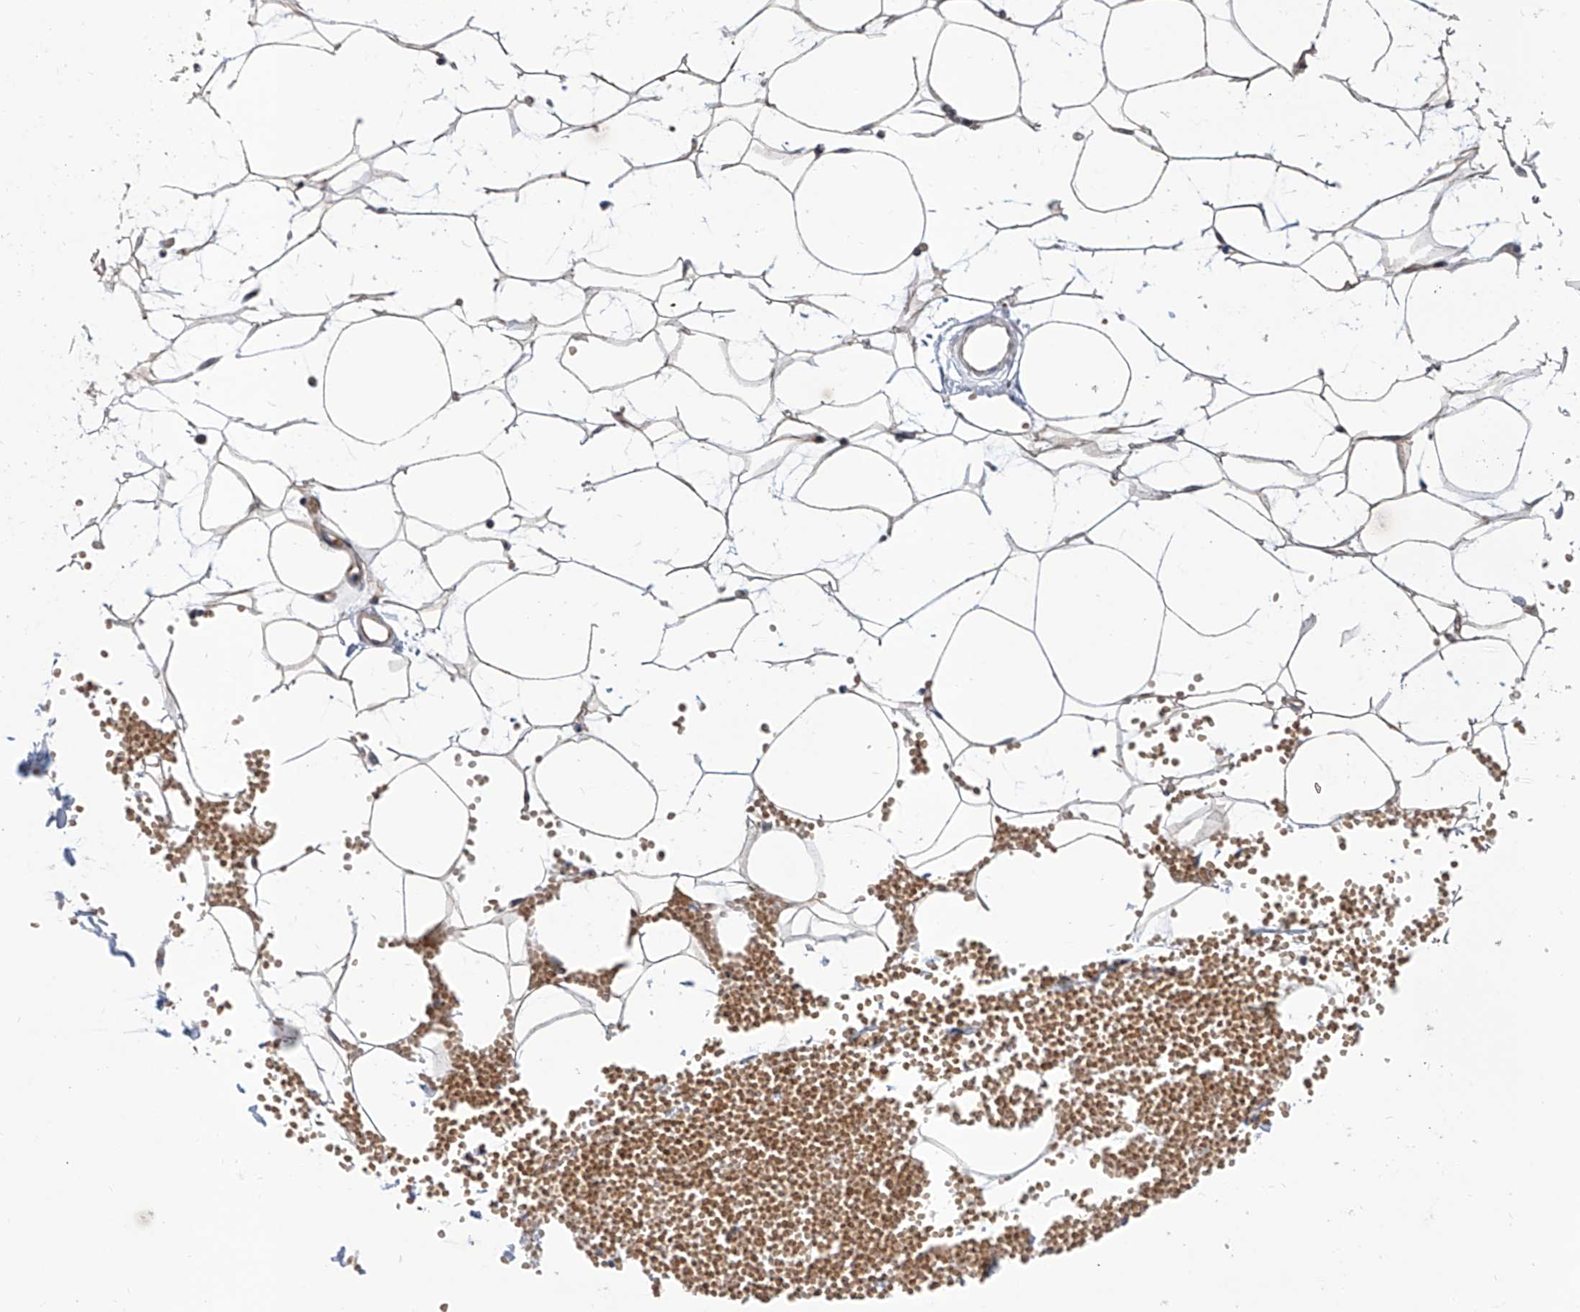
{"staining": {"intensity": "negative", "quantity": "none", "location": "none"}, "tissue": "adipose tissue", "cell_type": "Adipocytes", "image_type": "normal", "snomed": [{"axis": "morphology", "description": "Normal tissue, NOS"}, {"axis": "topography", "description": "Breast"}], "caption": "IHC of unremarkable human adipose tissue displays no staining in adipocytes. Brightfield microscopy of IHC stained with DAB (3,3'-diaminobenzidine) (brown) and hematoxylin (blue), captured at high magnification.", "gene": "LRRC1", "patient": {"sex": "female", "age": 23}}